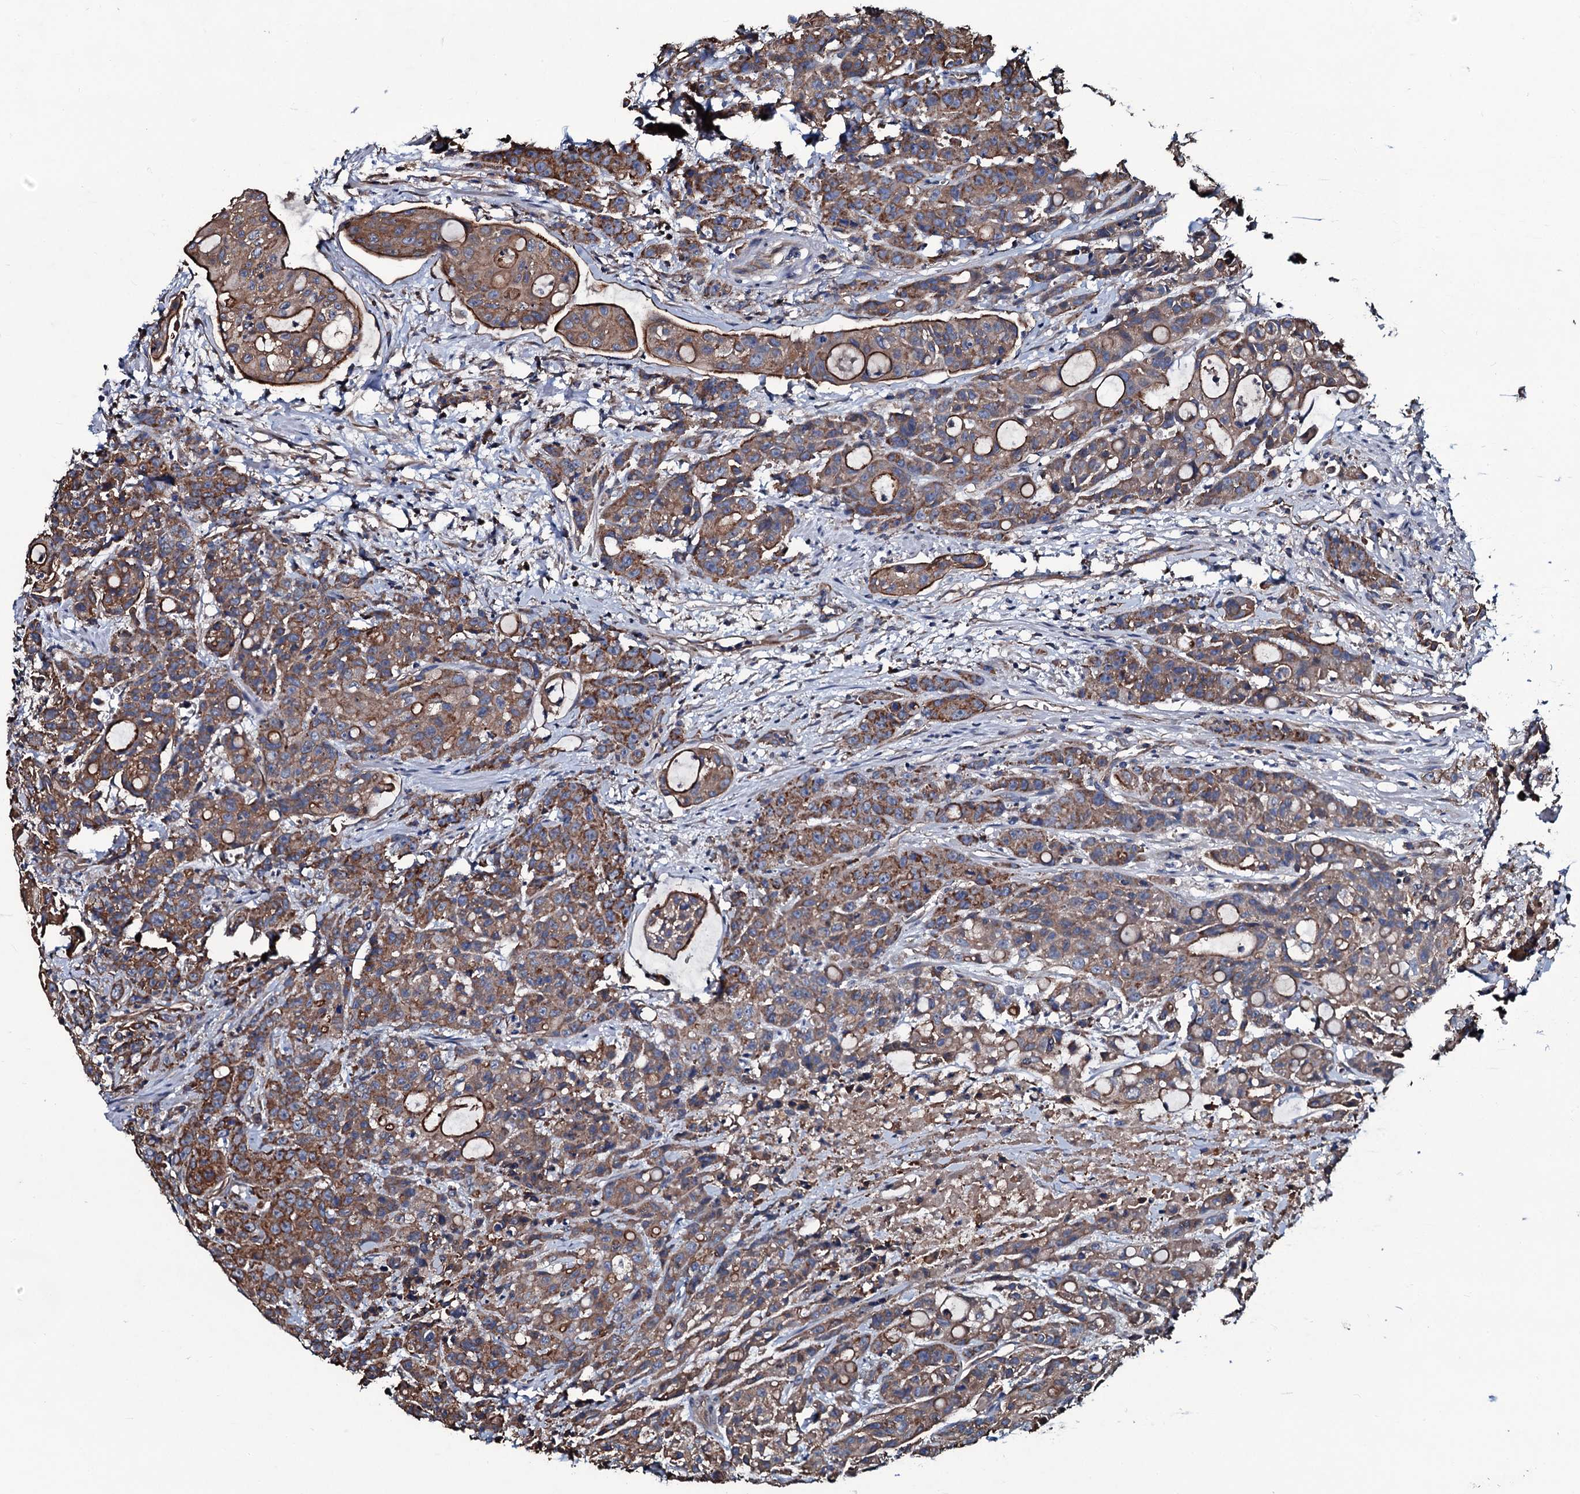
{"staining": {"intensity": "moderate", "quantity": ">75%", "location": "cytoplasmic/membranous"}, "tissue": "colorectal cancer", "cell_type": "Tumor cells", "image_type": "cancer", "snomed": [{"axis": "morphology", "description": "Adenocarcinoma, NOS"}, {"axis": "topography", "description": "Colon"}], "caption": "Human adenocarcinoma (colorectal) stained for a protein (brown) demonstrates moderate cytoplasmic/membranous positive staining in approximately >75% of tumor cells.", "gene": "DMAC2", "patient": {"sex": "male", "age": 62}}